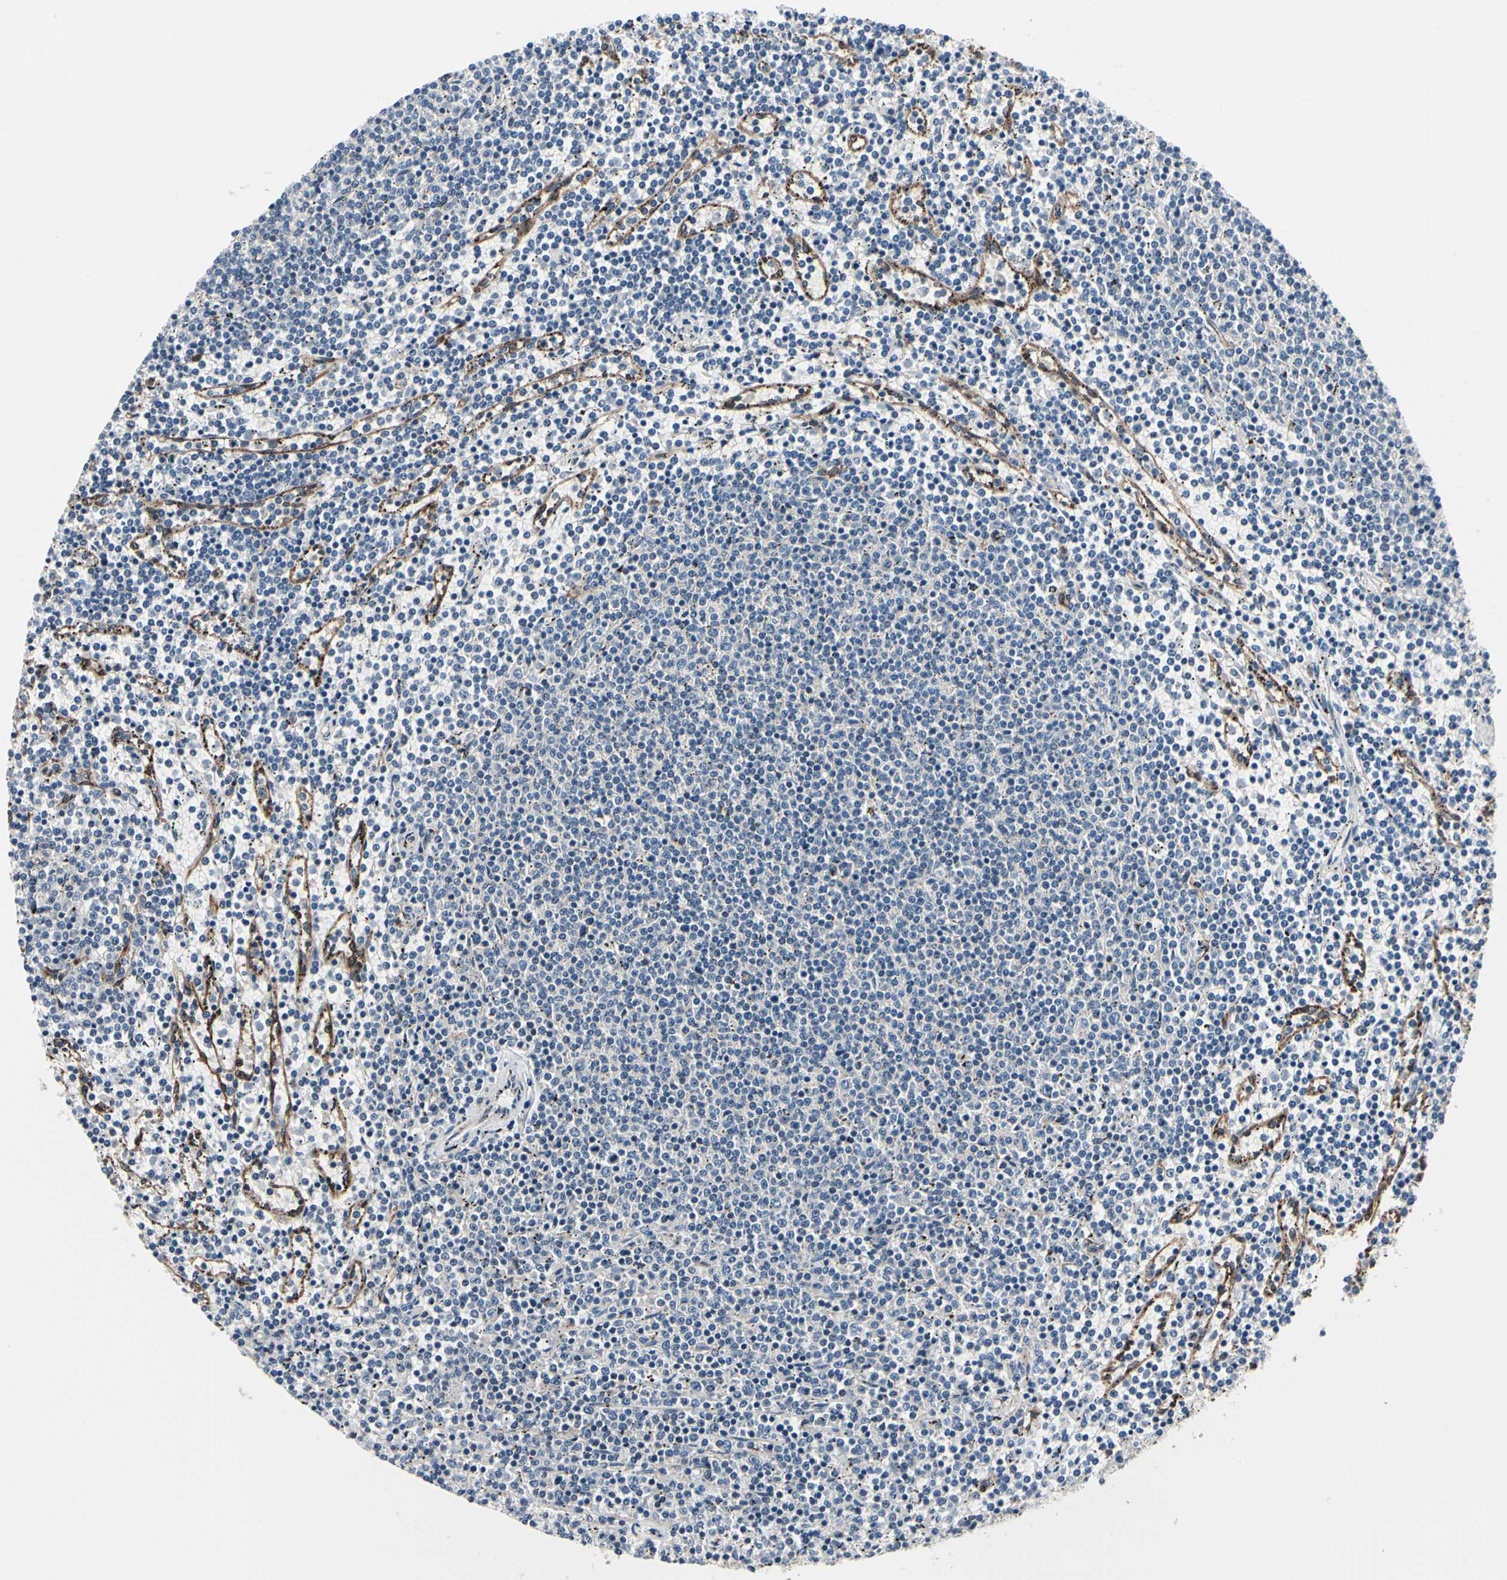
{"staining": {"intensity": "negative", "quantity": "none", "location": "none"}, "tissue": "lymphoma", "cell_type": "Tumor cells", "image_type": "cancer", "snomed": [{"axis": "morphology", "description": "Malignant lymphoma, non-Hodgkin's type, Low grade"}, {"axis": "topography", "description": "Spleen"}], "caption": "Malignant lymphoma, non-Hodgkin's type (low-grade) was stained to show a protein in brown. There is no significant positivity in tumor cells.", "gene": "PRKAR2B", "patient": {"sex": "female", "age": 50}}